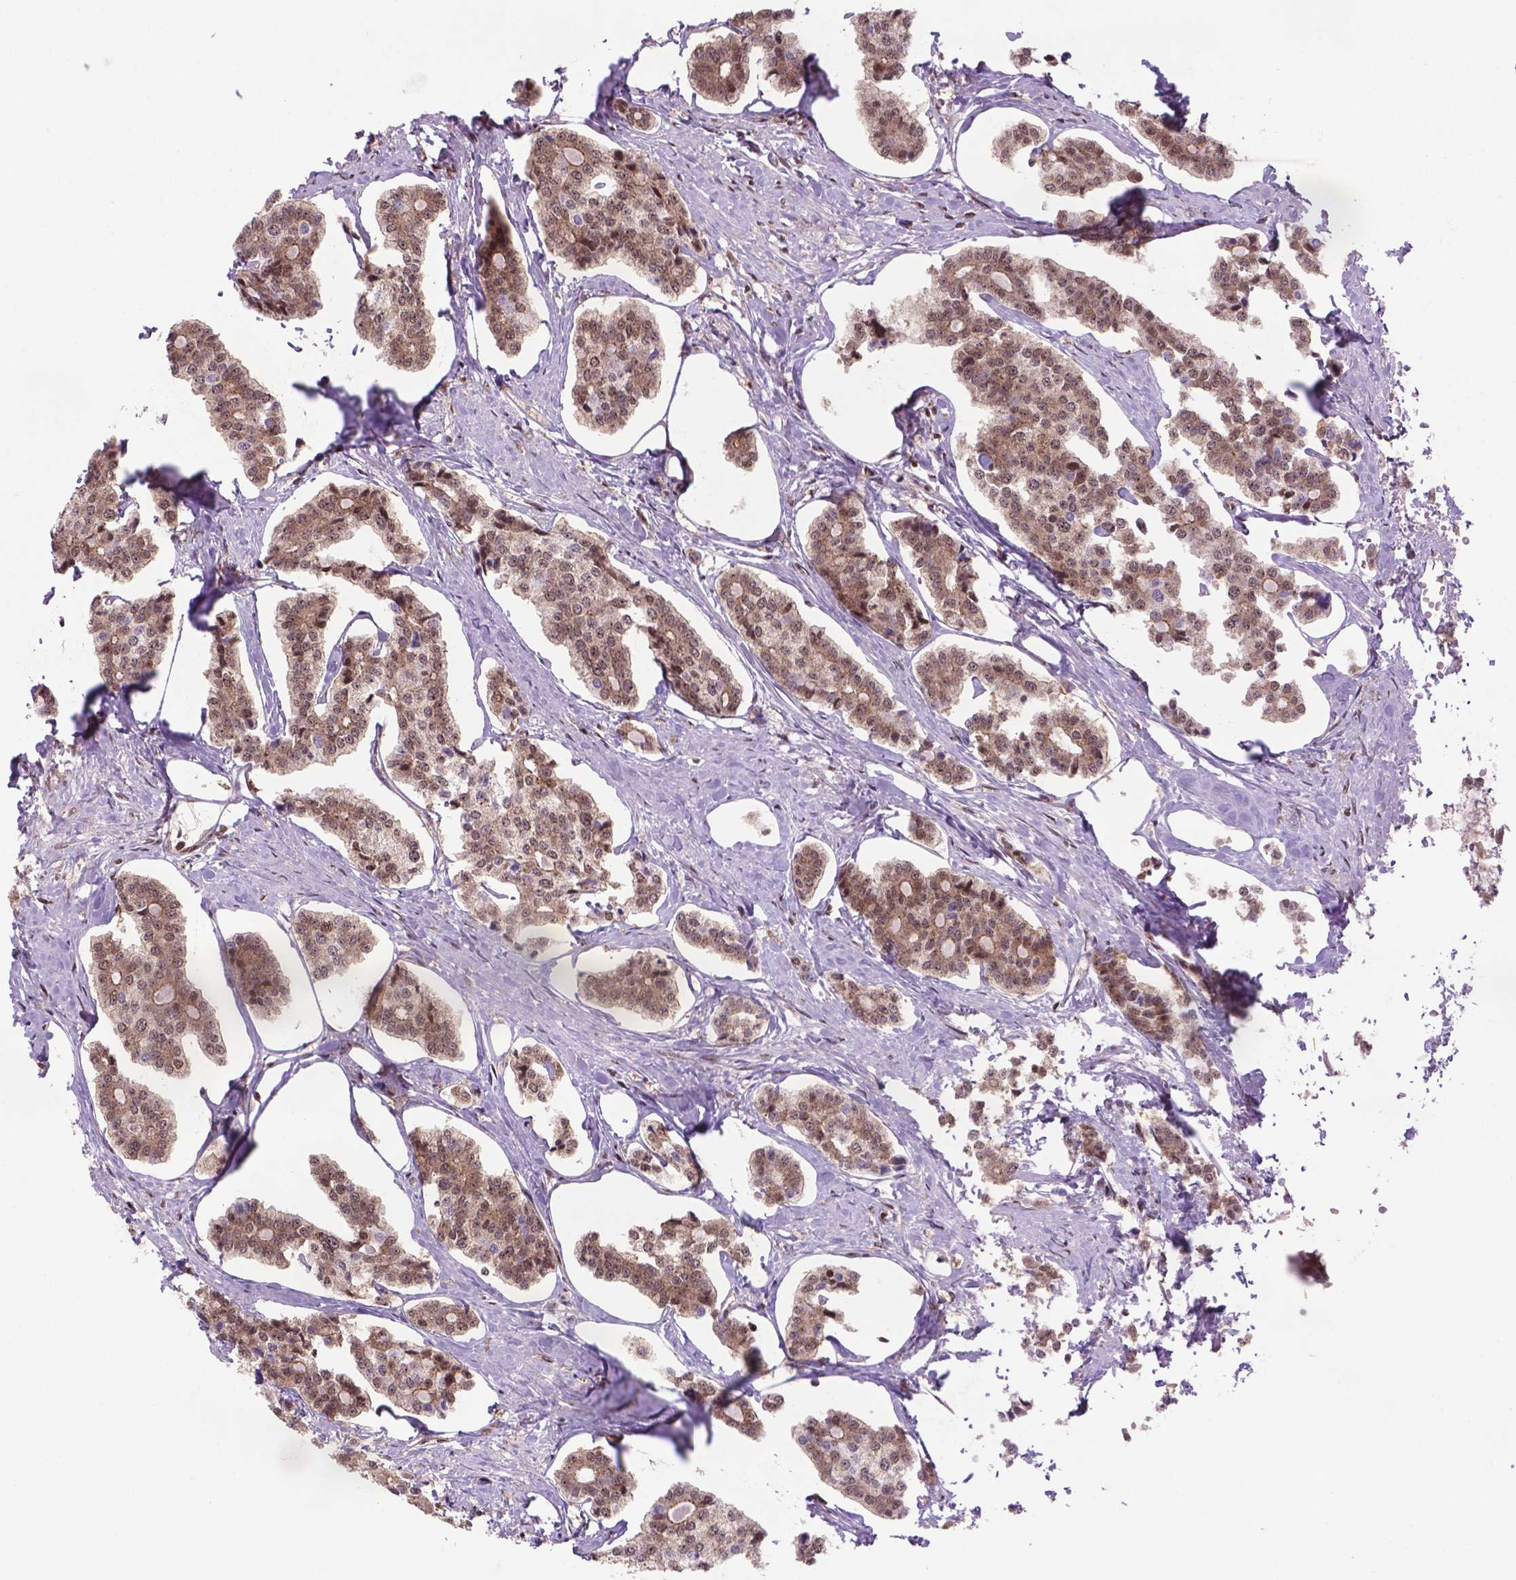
{"staining": {"intensity": "moderate", "quantity": ">75%", "location": "cytoplasmic/membranous,nuclear"}, "tissue": "carcinoid", "cell_type": "Tumor cells", "image_type": "cancer", "snomed": [{"axis": "morphology", "description": "Carcinoid, malignant, NOS"}, {"axis": "topography", "description": "Small intestine"}], "caption": "DAB immunohistochemical staining of human carcinoid displays moderate cytoplasmic/membranous and nuclear protein positivity in approximately >75% of tumor cells.", "gene": "CSNK2A1", "patient": {"sex": "female", "age": 65}}